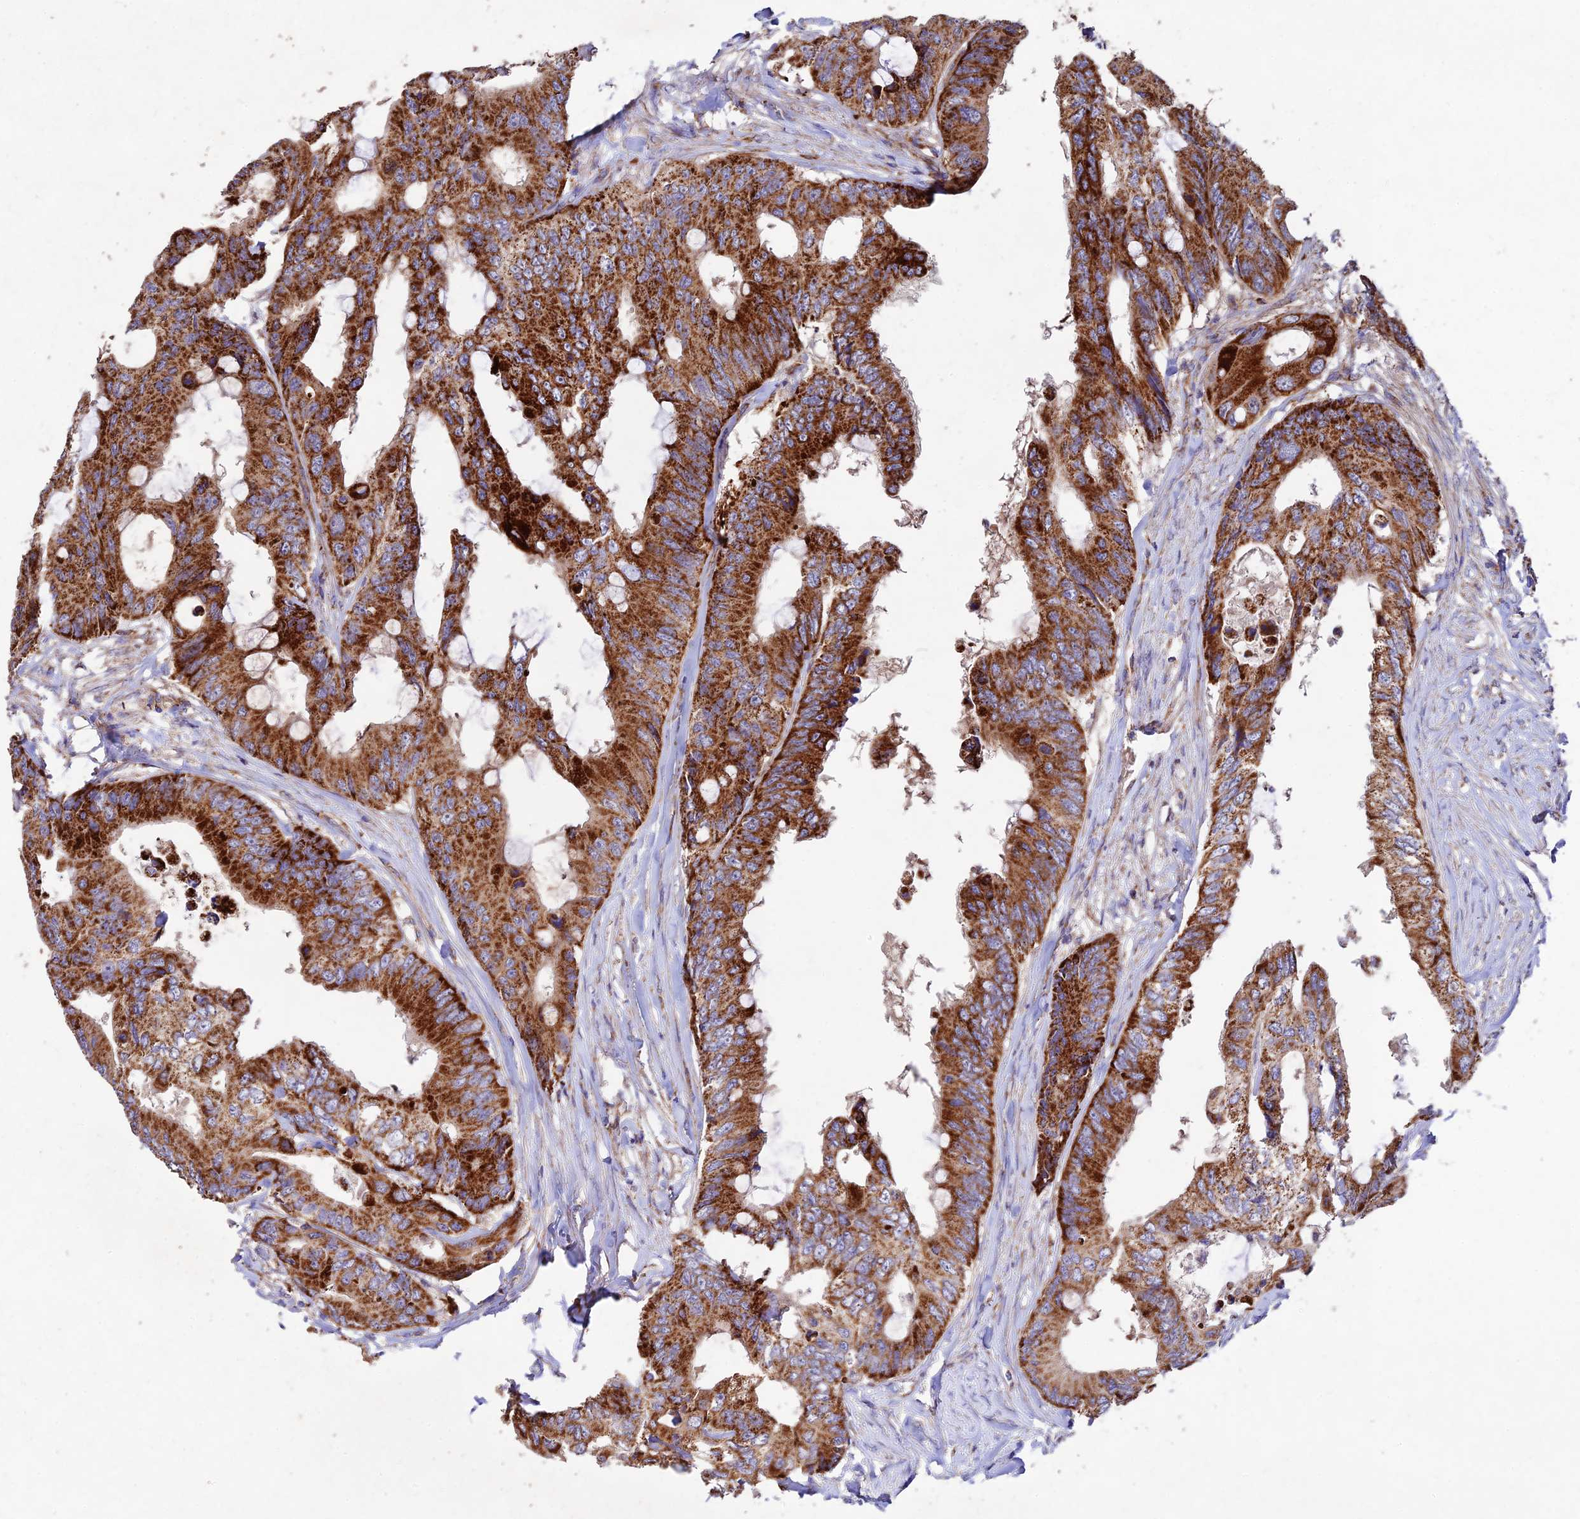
{"staining": {"intensity": "strong", "quantity": ">75%", "location": "cytoplasmic/membranous"}, "tissue": "colorectal cancer", "cell_type": "Tumor cells", "image_type": "cancer", "snomed": [{"axis": "morphology", "description": "Adenocarcinoma, NOS"}, {"axis": "topography", "description": "Colon"}], "caption": "Immunohistochemical staining of colorectal cancer exhibits strong cytoplasmic/membranous protein staining in about >75% of tumor cells.", "gene": "KHDC3L", "patient": {"sex": "male", "age": 71}}